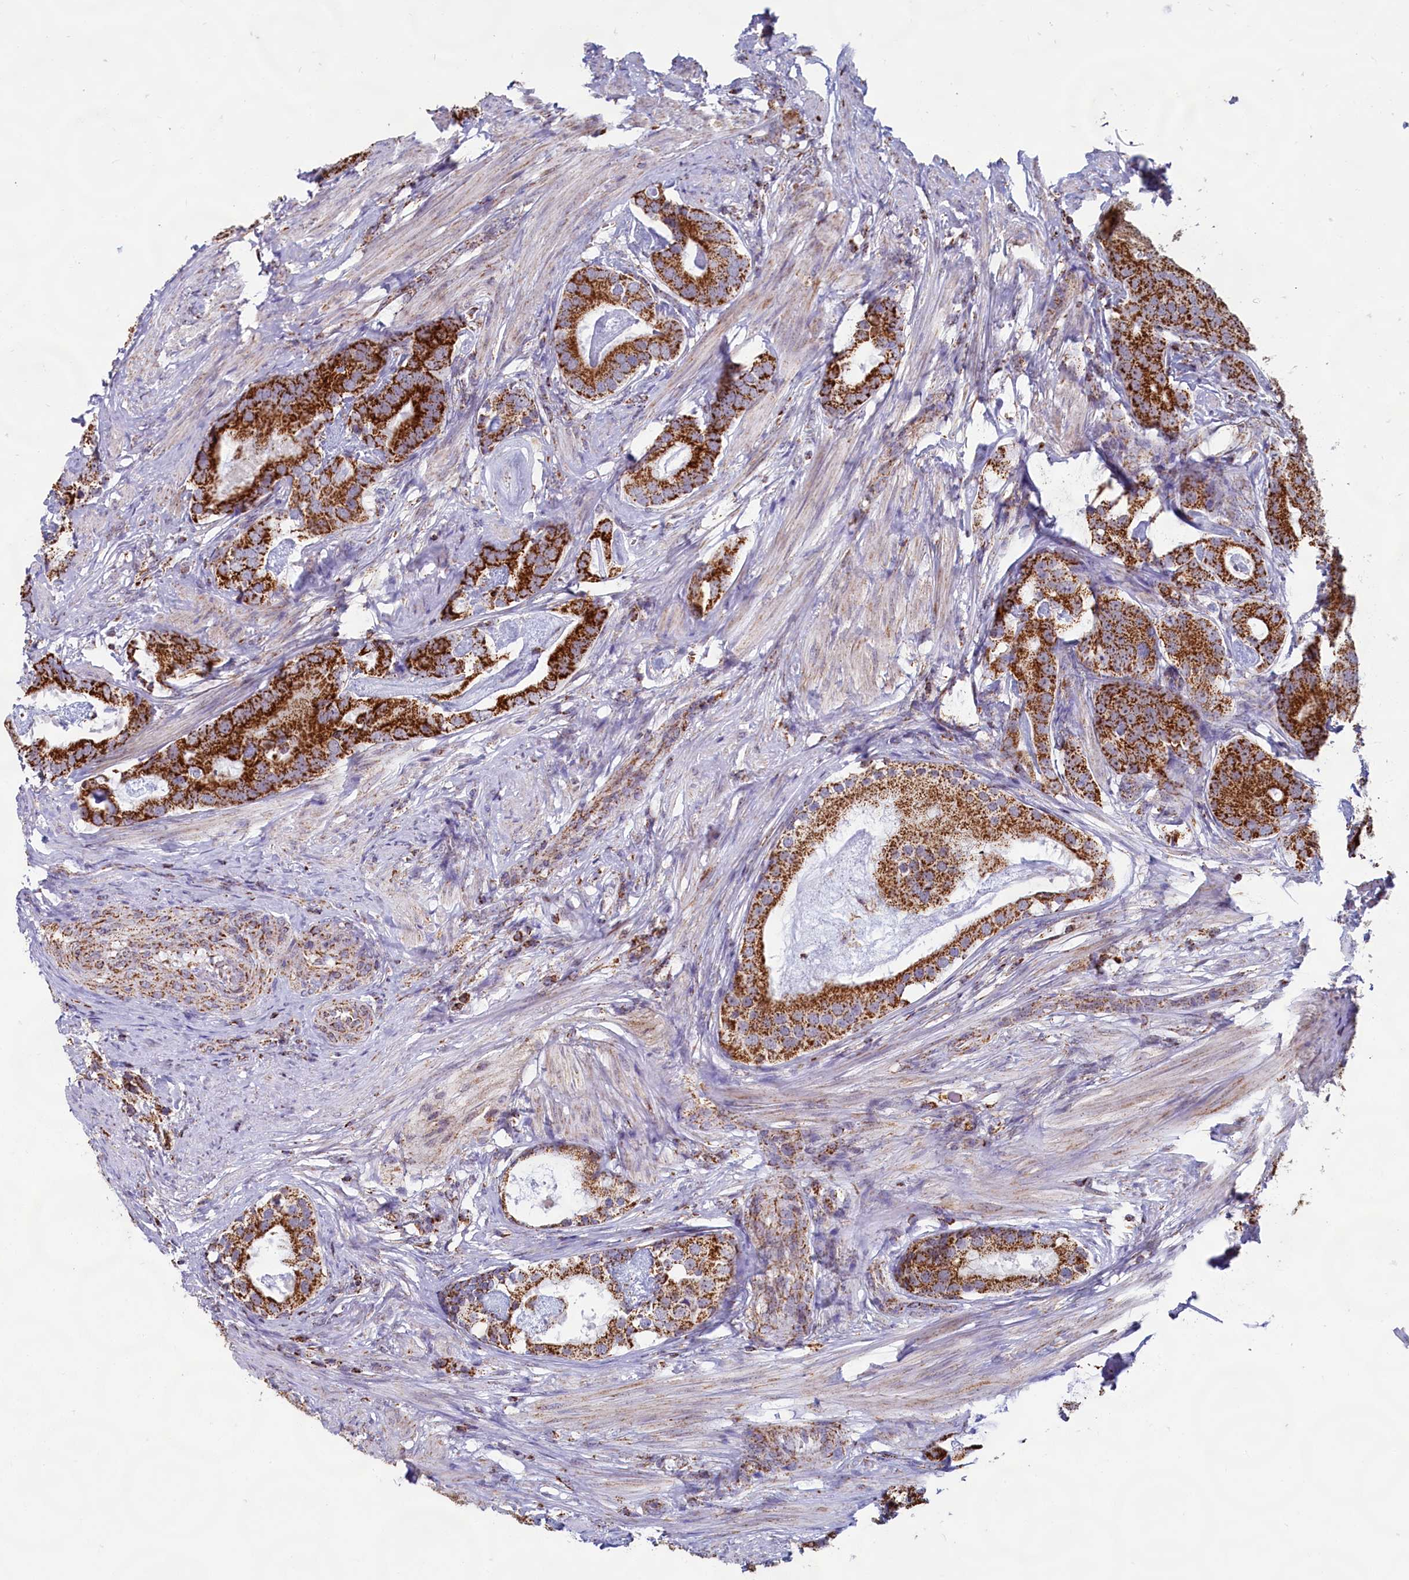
{"staining": {"intensity": "strong", "quantity": ">75%", "location": "cytoplasmic/membranous"}, "tissue": "prostate cancer", "cell_type": "Tumor cells", "image_type": "cancer", "snomed": [{"axis": "morphology", "description": "Adenocarcinoma, Low grade"}, {"axis": "topography", "description": "Prostate"}], "caption": "Immunohistochemical staining of human prostate low-grade adenocarcinoma exhibits strong cytoplasmic/membranous protein staining in about >75% of tumor cells.", "gene": "C1D", "patient": {"sex": "male", "age": 71}}